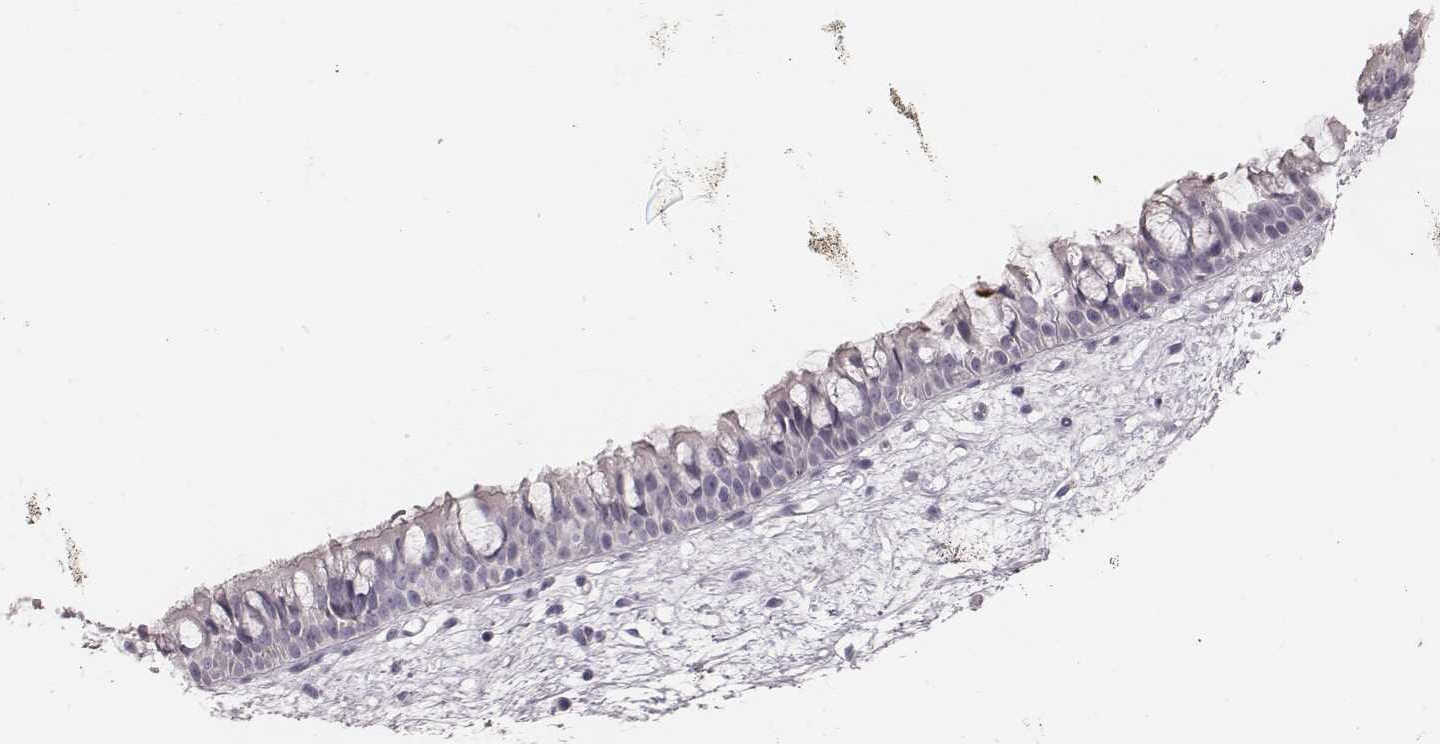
{"staining": {"intensity": "negative", "quantity": "none", "location": "none"}, "tissue": "nasopharynx", "cell_type": "Respiratory epithelial cells", "image_type": "normal", "snomed": [{"axis": "morphology", "description": "Normal tissue, NOS"}, {"axis": "topography", "description": "Nasopharynx"}], "caption": "Protein analysis of unremarkable nasopharynx exhibits no significant expression in respiratory epithelial cells.", "gene": "ZP4", "patient": {"sex": "male", "age": 69}}